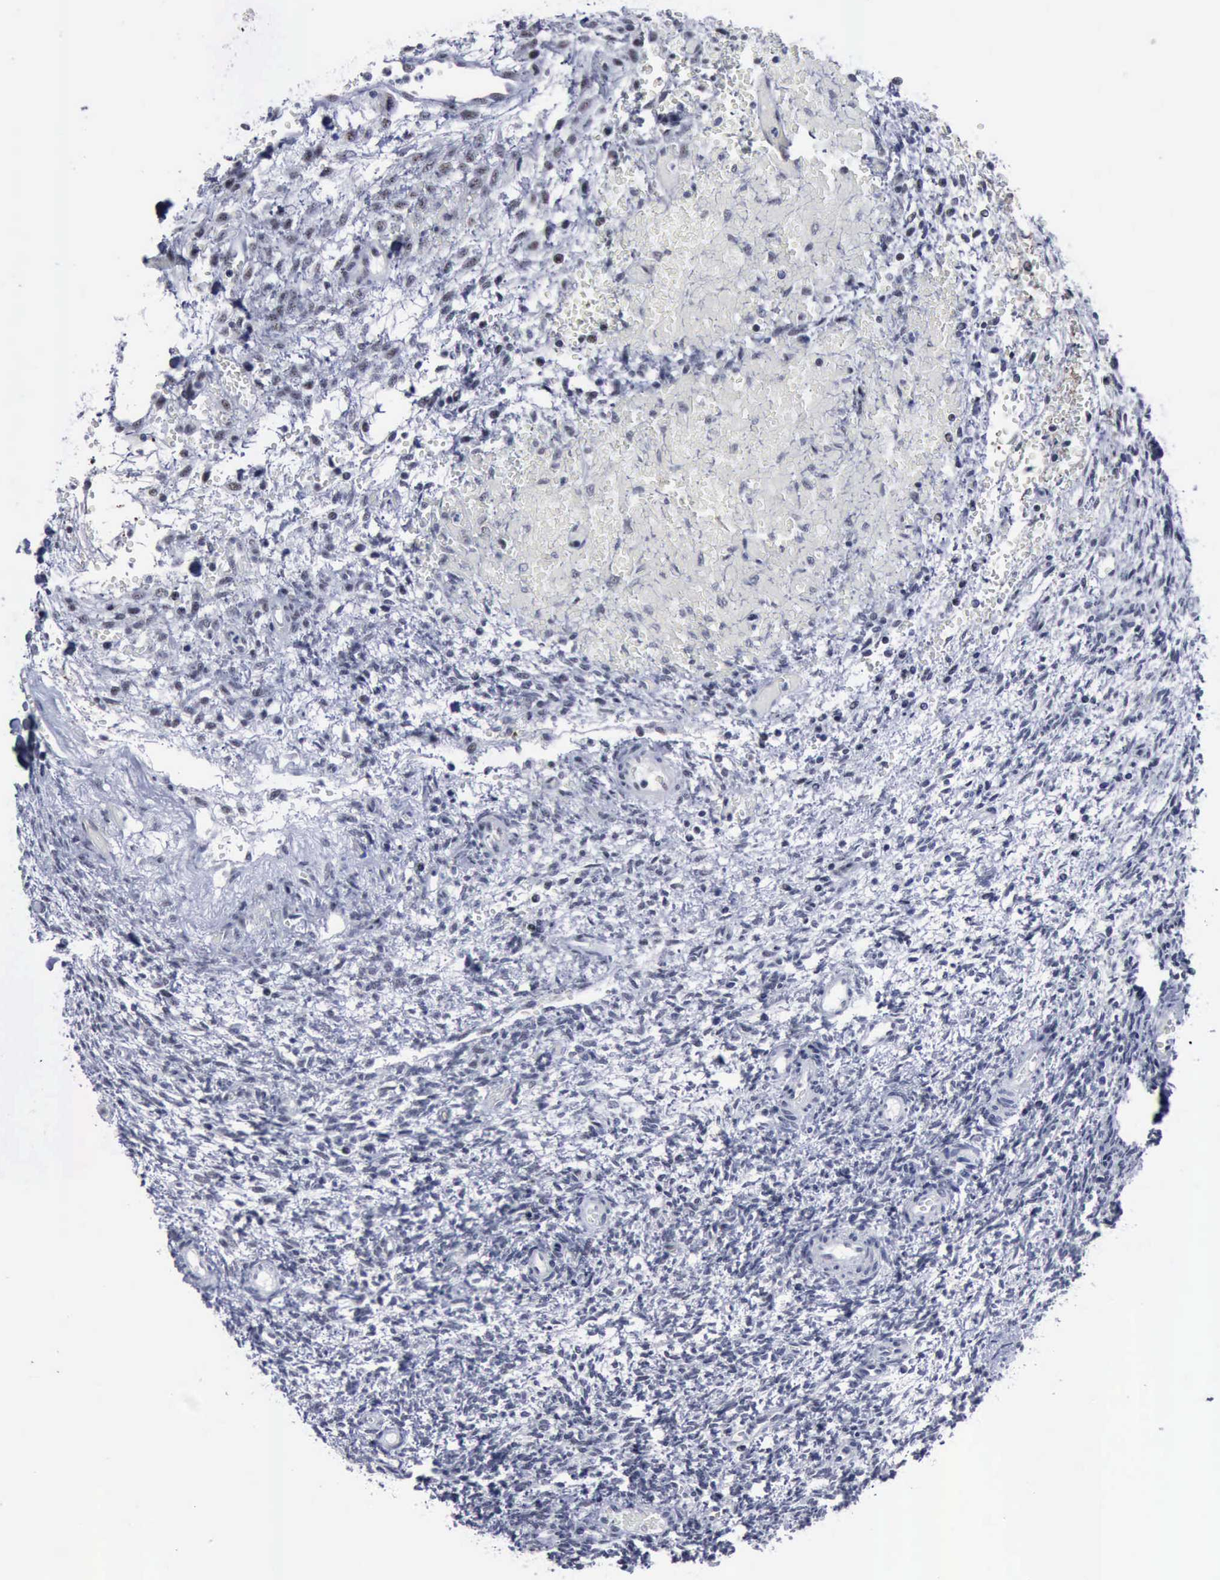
{"staining": {"intensity": "weak", "quantity": "<25%", "location": "nuclear"}, "tissue": "ovary", "cell_type": "Follicle cells", "image_type": "normal", "snomed": [{"axis": "morphology", "description": "Normal tissue, NOS"}, {"axis": "topography", "description": "Ovary"}], "caption": "Immunohistochemical staining of normal human ovary reveals no significant staining in follicle cells. (DAB (3,3'-diaminobenzidine) IHC with hematoxylin counter stain).", "gene": "BRD1", "patient": {"sex": "female", "age": 39}}